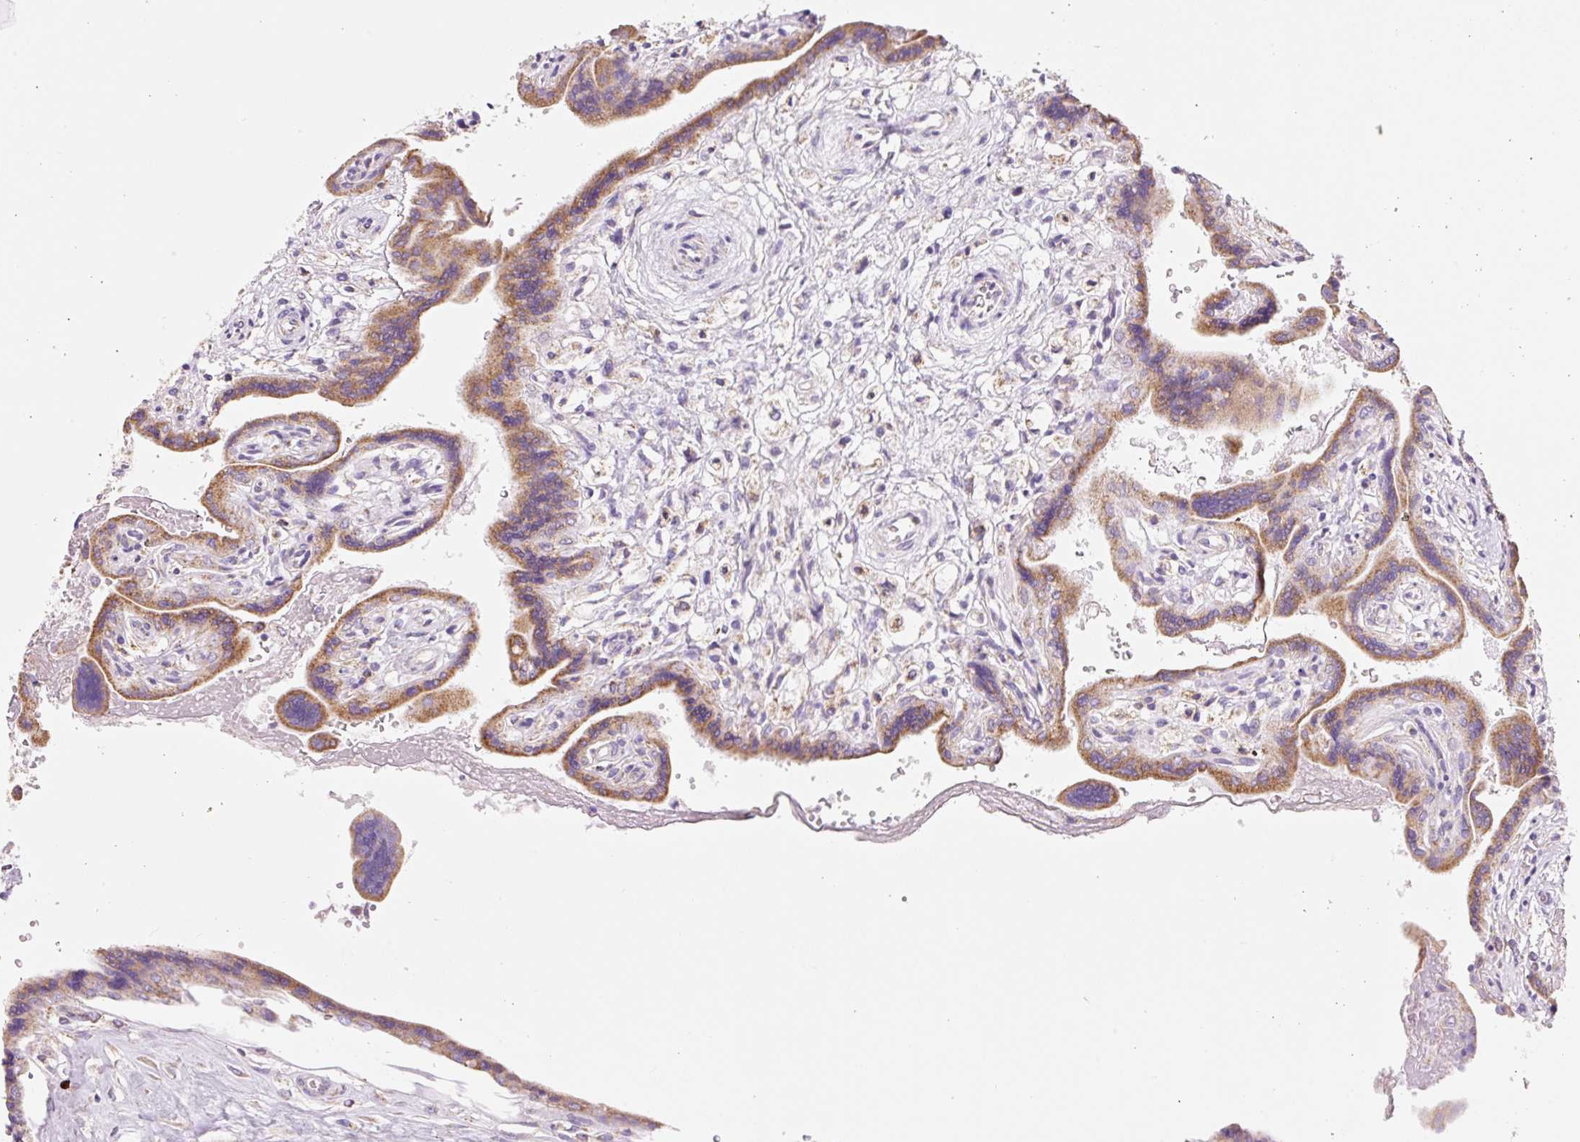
{"staining": {"intensity": "moderate", "quantity": "25%-75%", "location": "cytoplasmic/membranous"}, "tissue": "placenta", "cell_type": "Trophoblastic cells", "image_type": "normal", "snomed": [{"axis": "morphology", "description": "Normal tissue, NOS"}, {"axis": "topography", "description": "Placenta"}], "caption": "A high-resolution photomicrograph shows immunohistochemistry staining of normal placenta, which reveals moderate cytoplasmic/membranous staining in about 25%-75% of trophoblastic cells. The protein is shown in brown color, while the nuclei are stained blue.", "gene": "CLEC3A", "patient": {"sex": "female", "age": 37}}